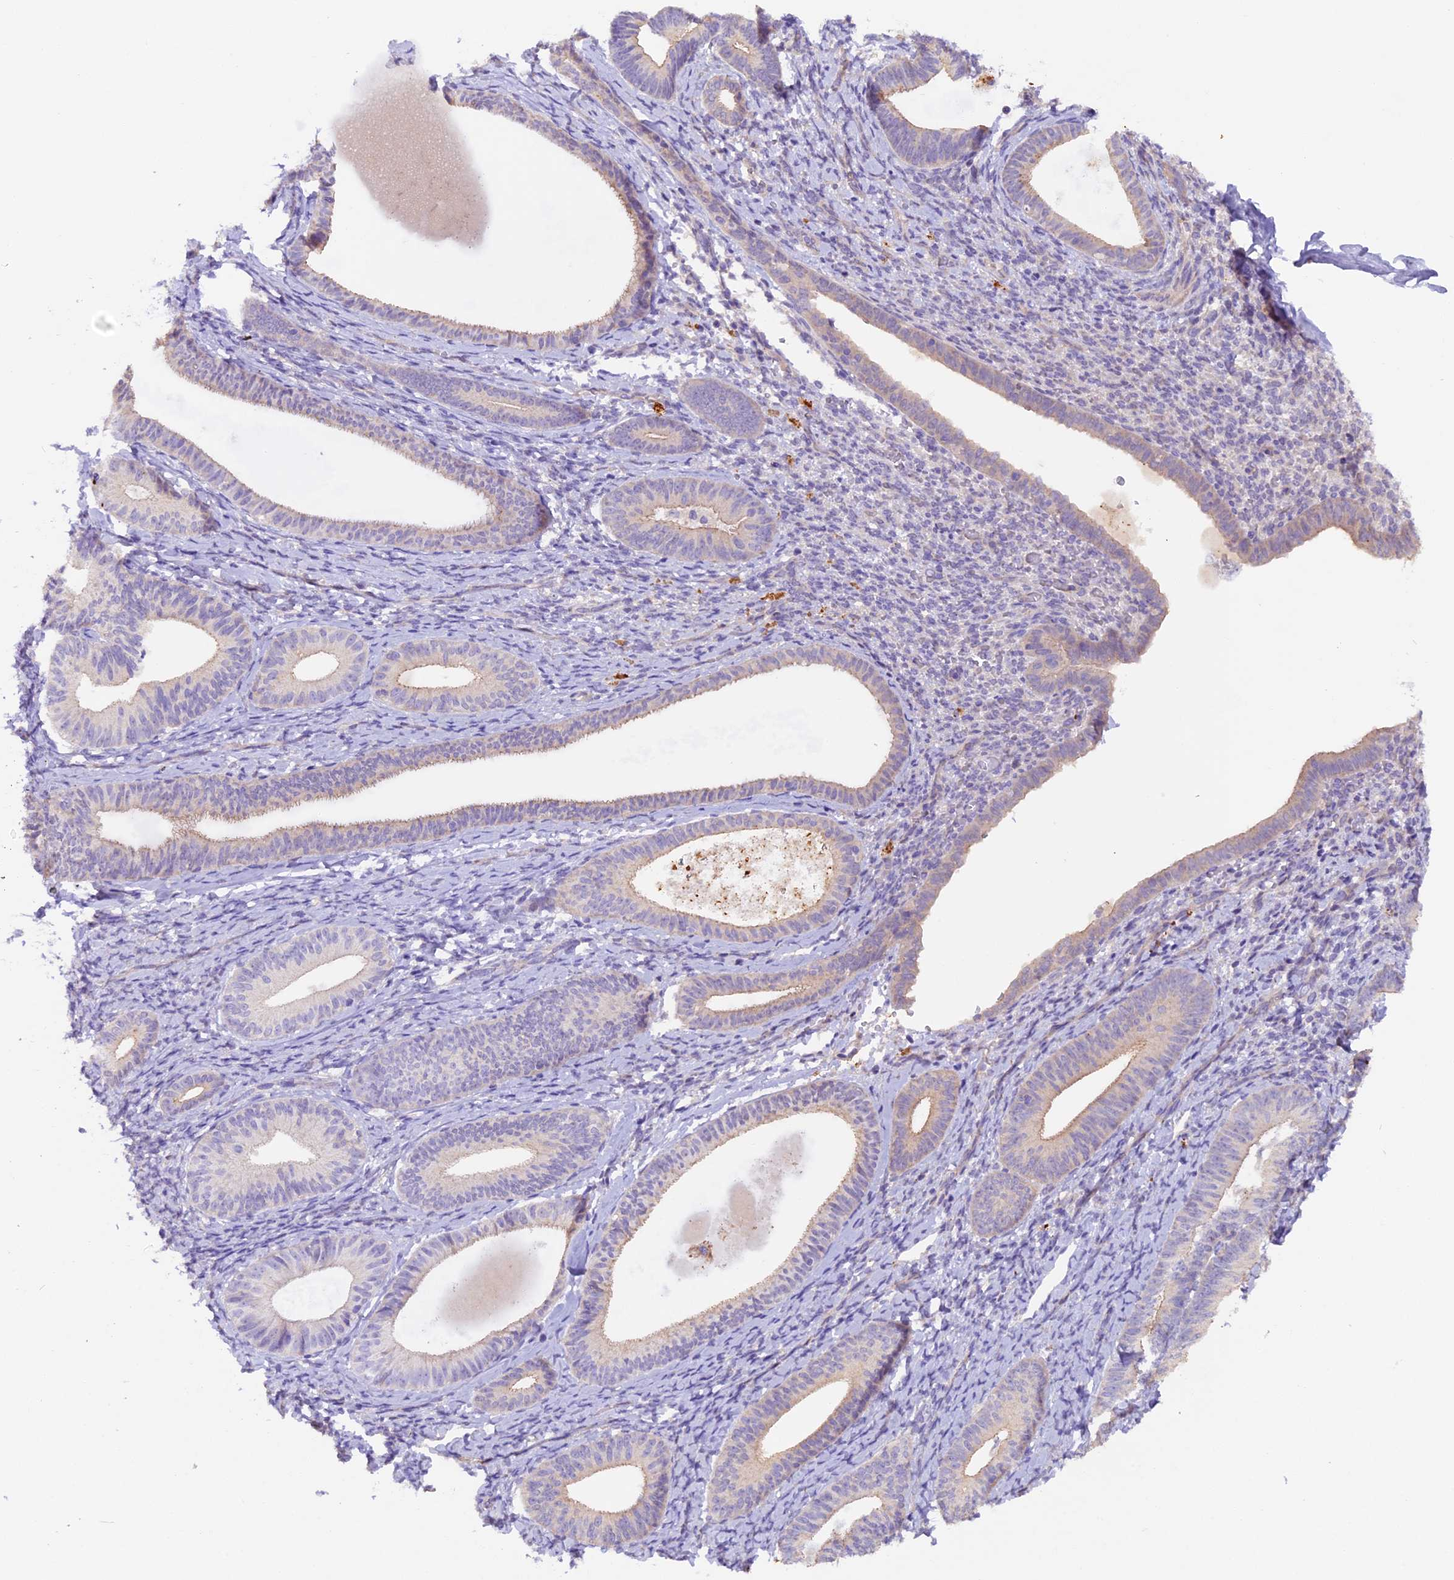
{"staining": {"intensity": "negative", "quantity": "none", "location": "none"}, "tissue": "endometrium", "cell_type": "Cells in endometrial stroma", "image_type": "normal", "snomed": [{"axis": "morphology", "description": "Normal tissue, NOS"}, {"axis": "topography", "description": "Endometrium"}], "caption": "Image shows no protein staining in cells in endometrial stroma of normal endometrium.", "gene": "NCK2", "patient": {"sex": "female", "age": 65}}